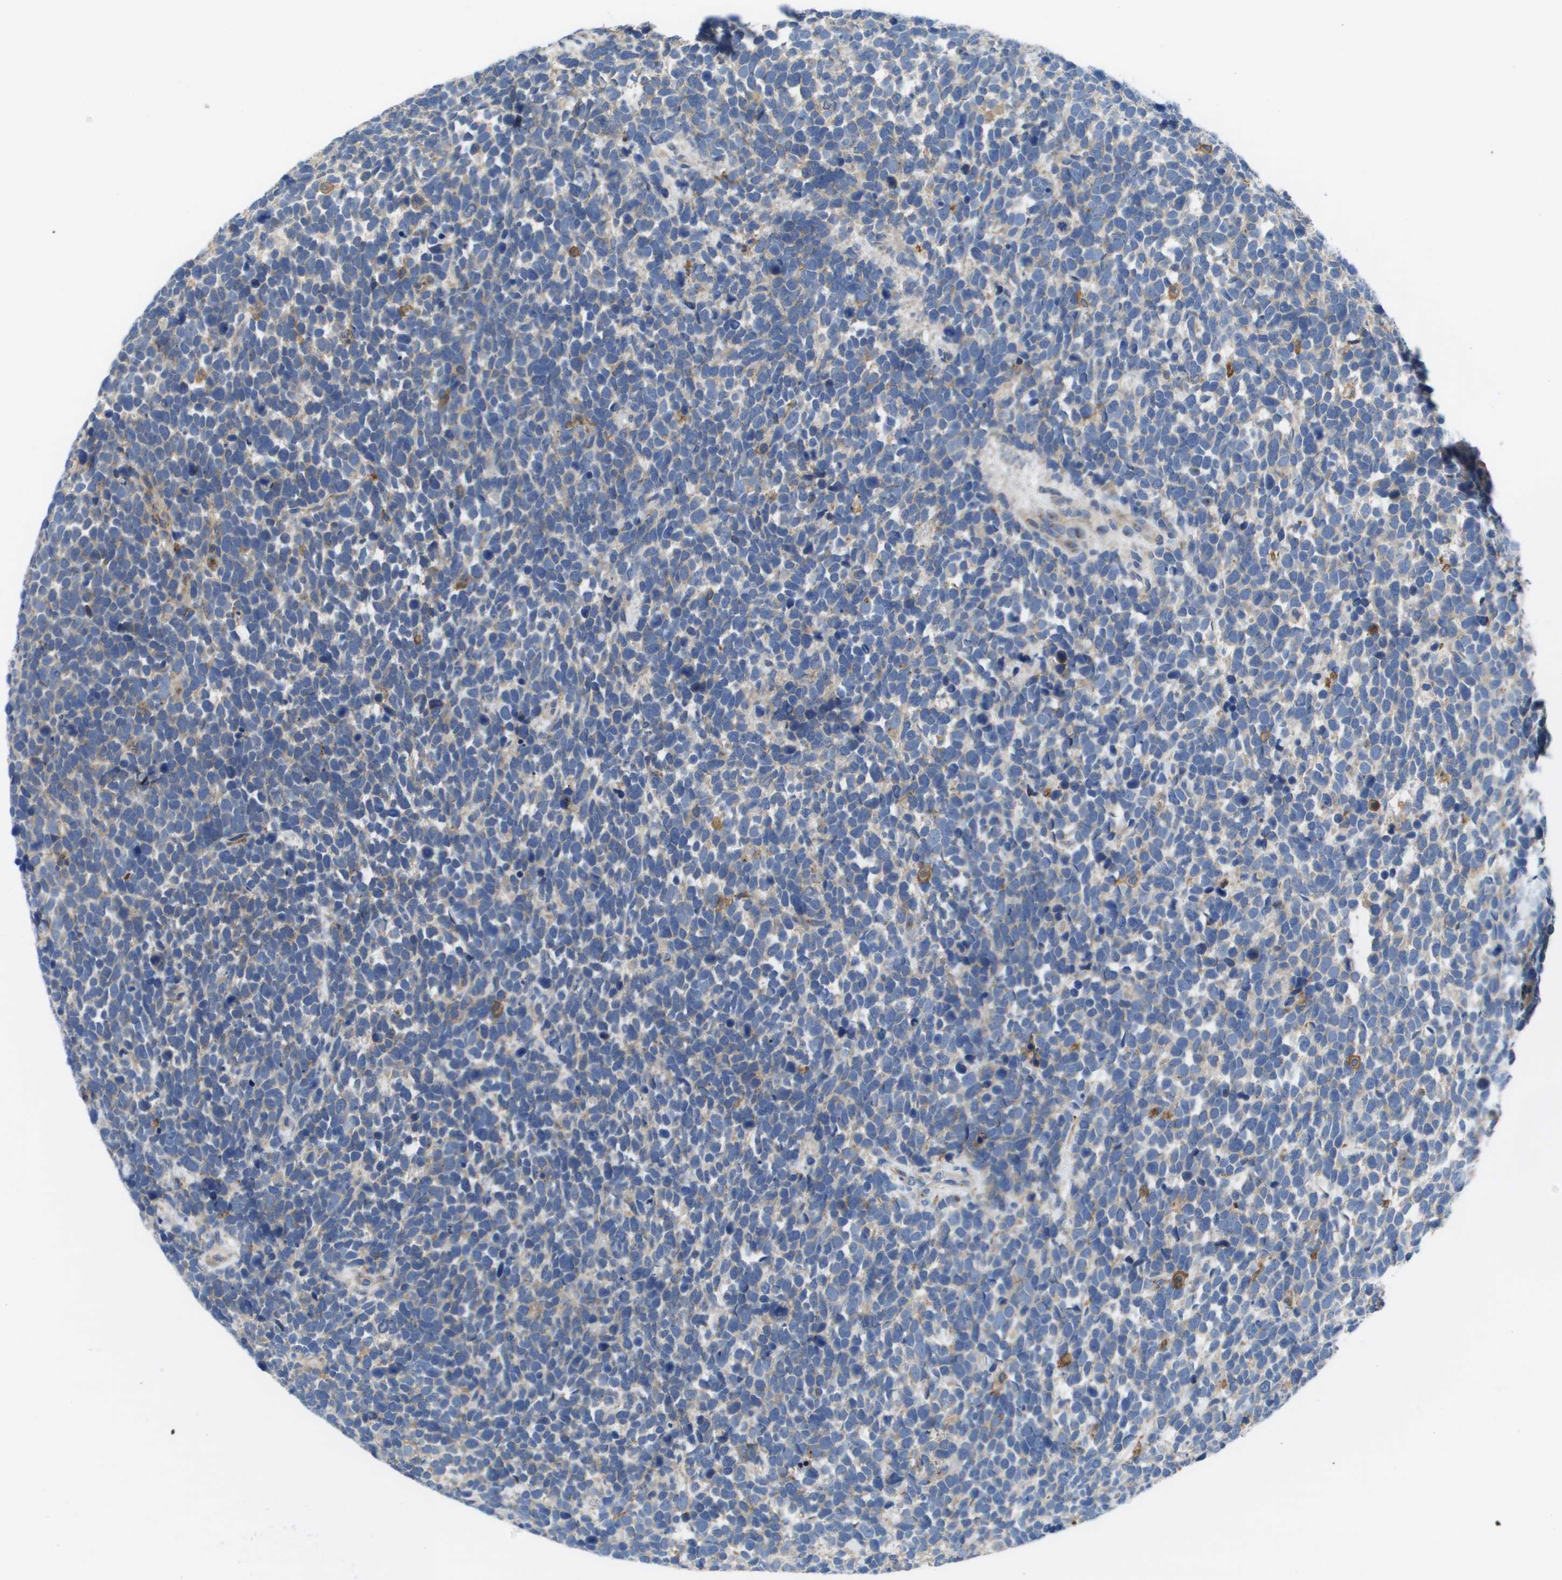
{"staining": {"intensity": "weak", "quantity": "<25%", "location": "cytoplasmic/membranous"}, "tissue": "urothelial cancer", "cell_type": "Tumor cells", "image_type": "cancer", "snomed": [{"axis": "morphology", "description": "Urothelial carcinoma, High grade"}, {"axis": "topography", "description": "Urinary bladder"}], "caption": "Immunohistochemistry (IHC) image of urothelial carcinoma (high-grade) stained for a protein (brown), which reveals no staining in tumor cells.", "gene": "SLC37A2", "patient": {"sex": "female", "age": 82}}